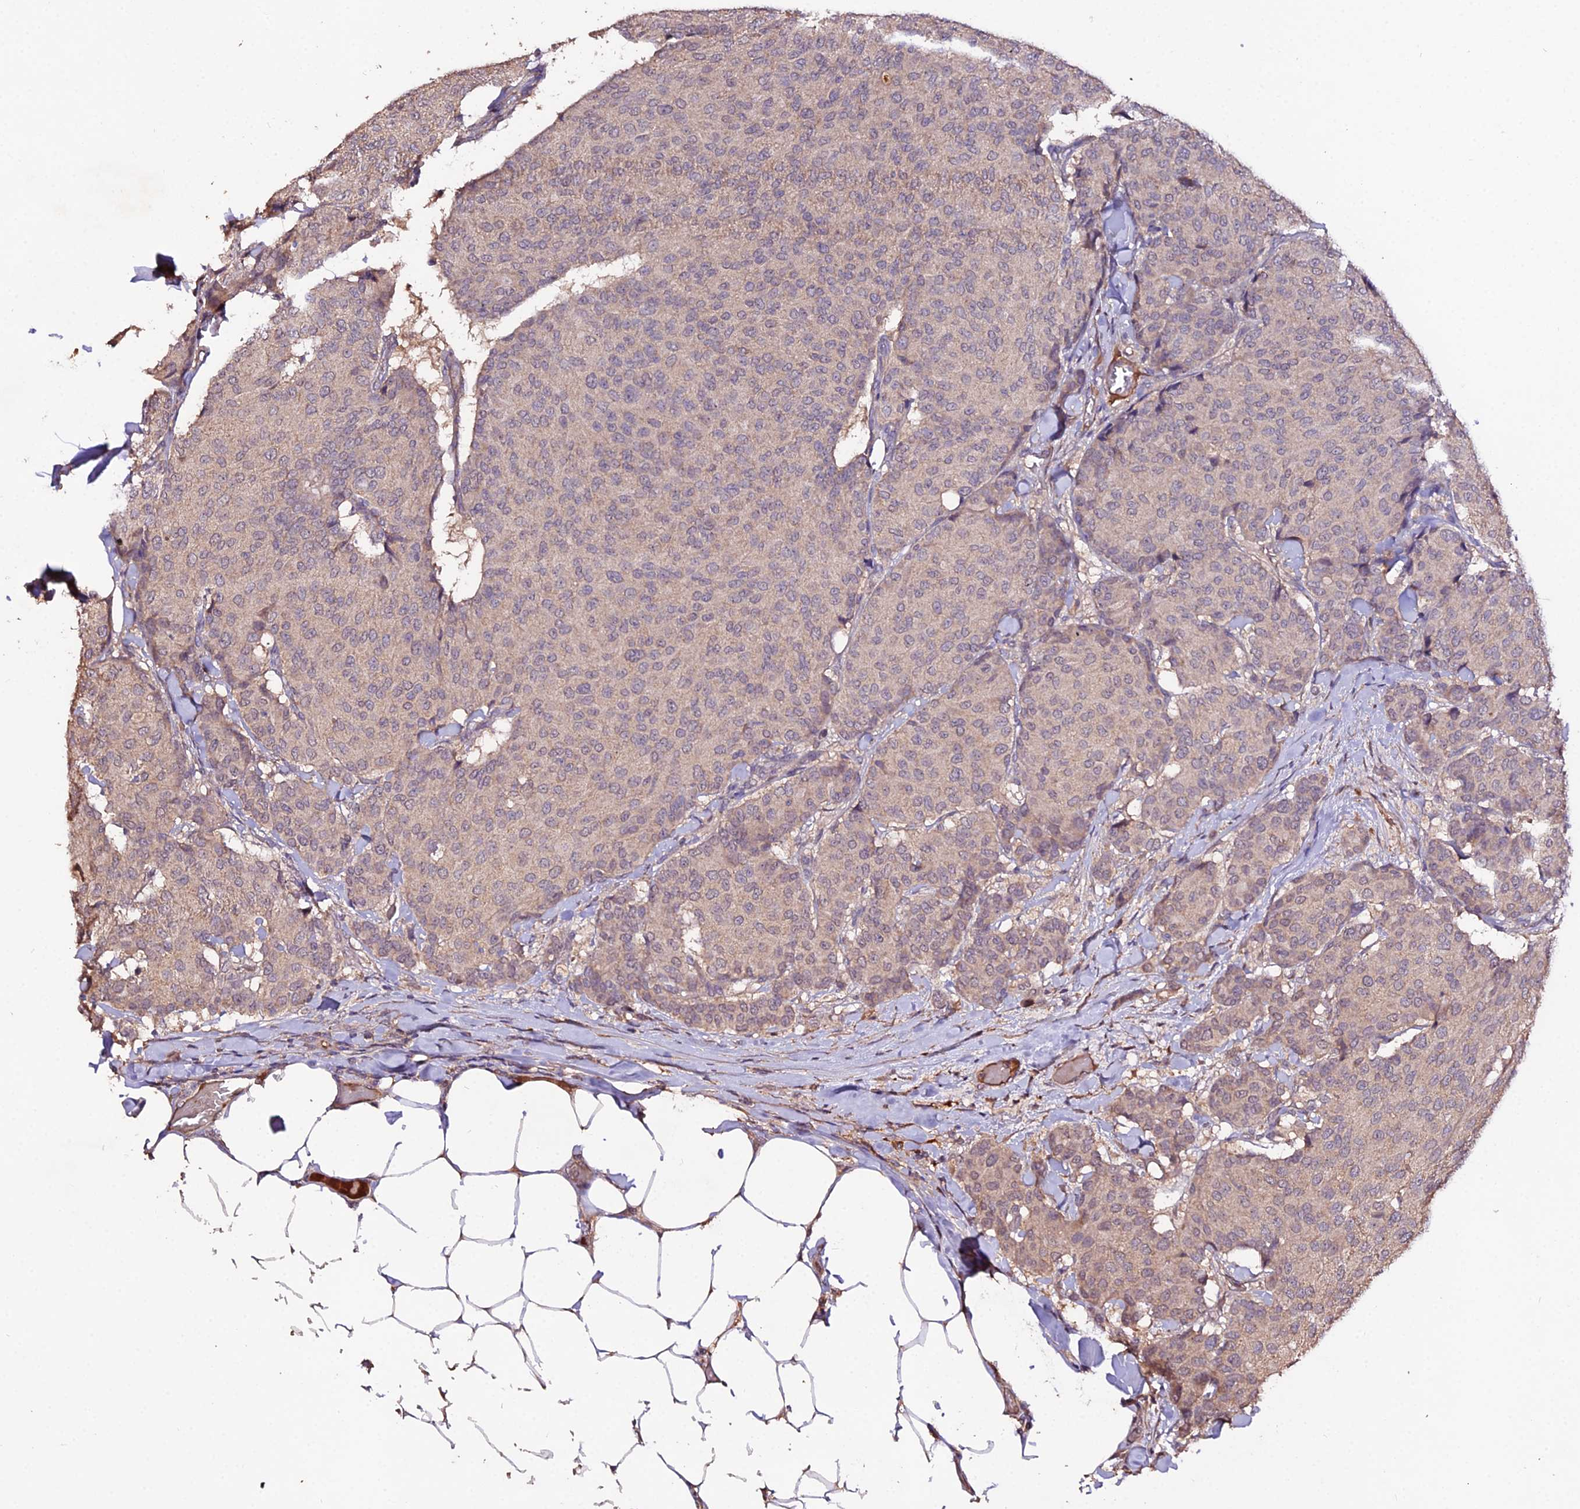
{"staining": {"intensity": "weak", "quantity": "<25%", "location": "cytoplasmic/membranous"}, "tissue": "breast cancer", "cell_type": "Tumor cells", "image_type": "cancer", "snomed": [{"axis": "morphology", "description": "Duct carcinoma"}, {"axis": "topography", "description": "Breast"}], "caption": "Immunohistochemistry photomicrograph of neoplastic tissue: human breast invasive ductal carcinoma stained with DAB (3,3'-diaminobenzidine) exhibits no significant protein positivity in tumor cells.", "gene": "KCTD16", "patient": {"sex": "female", "age": 75}}